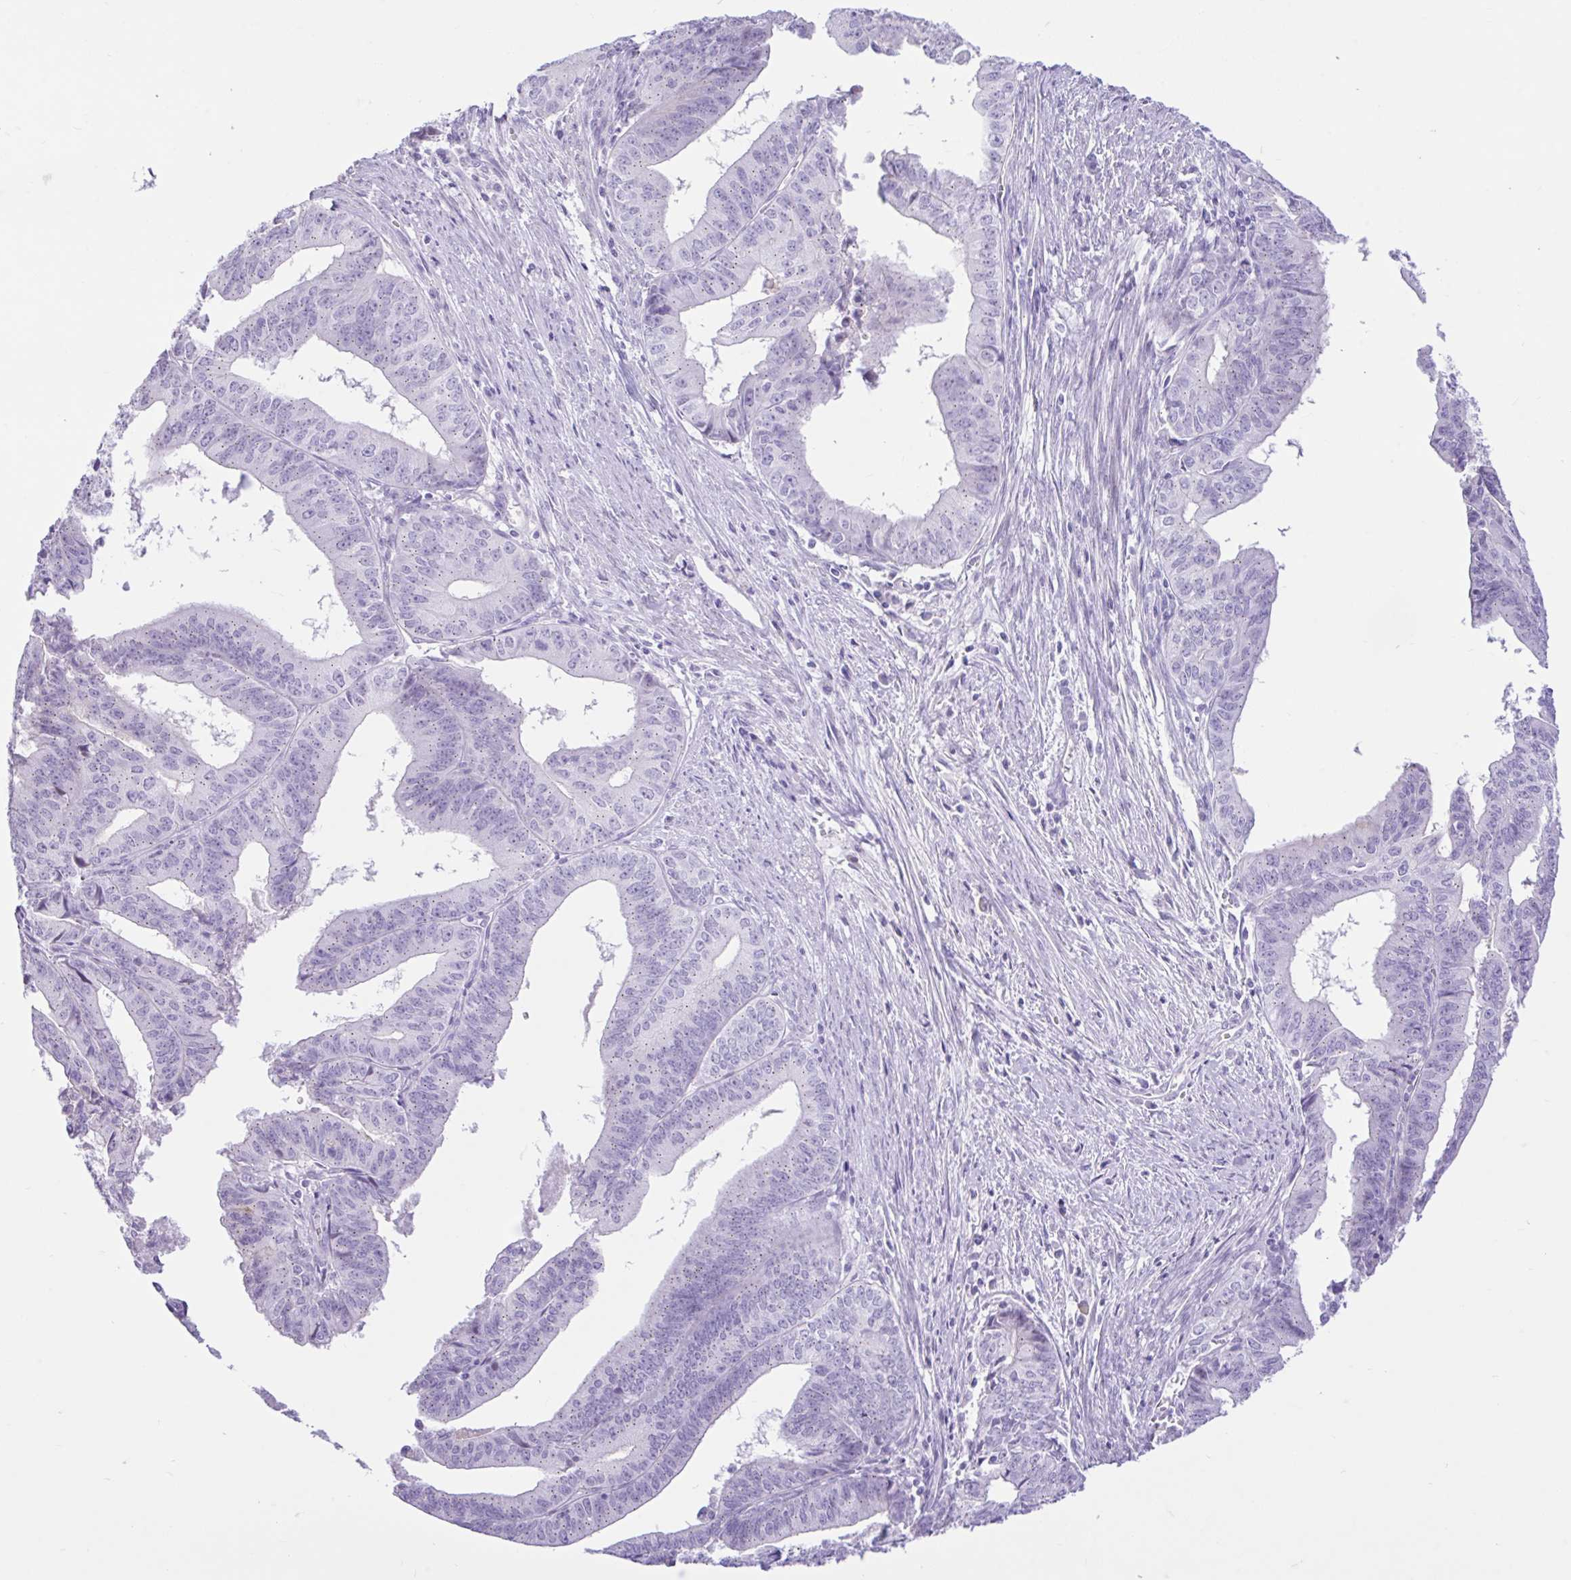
{"staining": {"intensity": "negative", "quantity": "none", "location": "none"}, "tissue": "endometrial cancer", "cell_type": "Tumor cells", "image_type": "cancer", "snomed": [{"axis": "morphology", "description": "Adenocarcinoma, NOS"}, {"axis": "topography", "description": "Endometrium"}], "caption": "A high-resolution micrograph shows immunohistochemistry (IHC) staining of endometrial cancer, which reveals no significant staining in tumor cells.", "gene": "REEP1", "patient": {"sex": "female", "age": 65}}